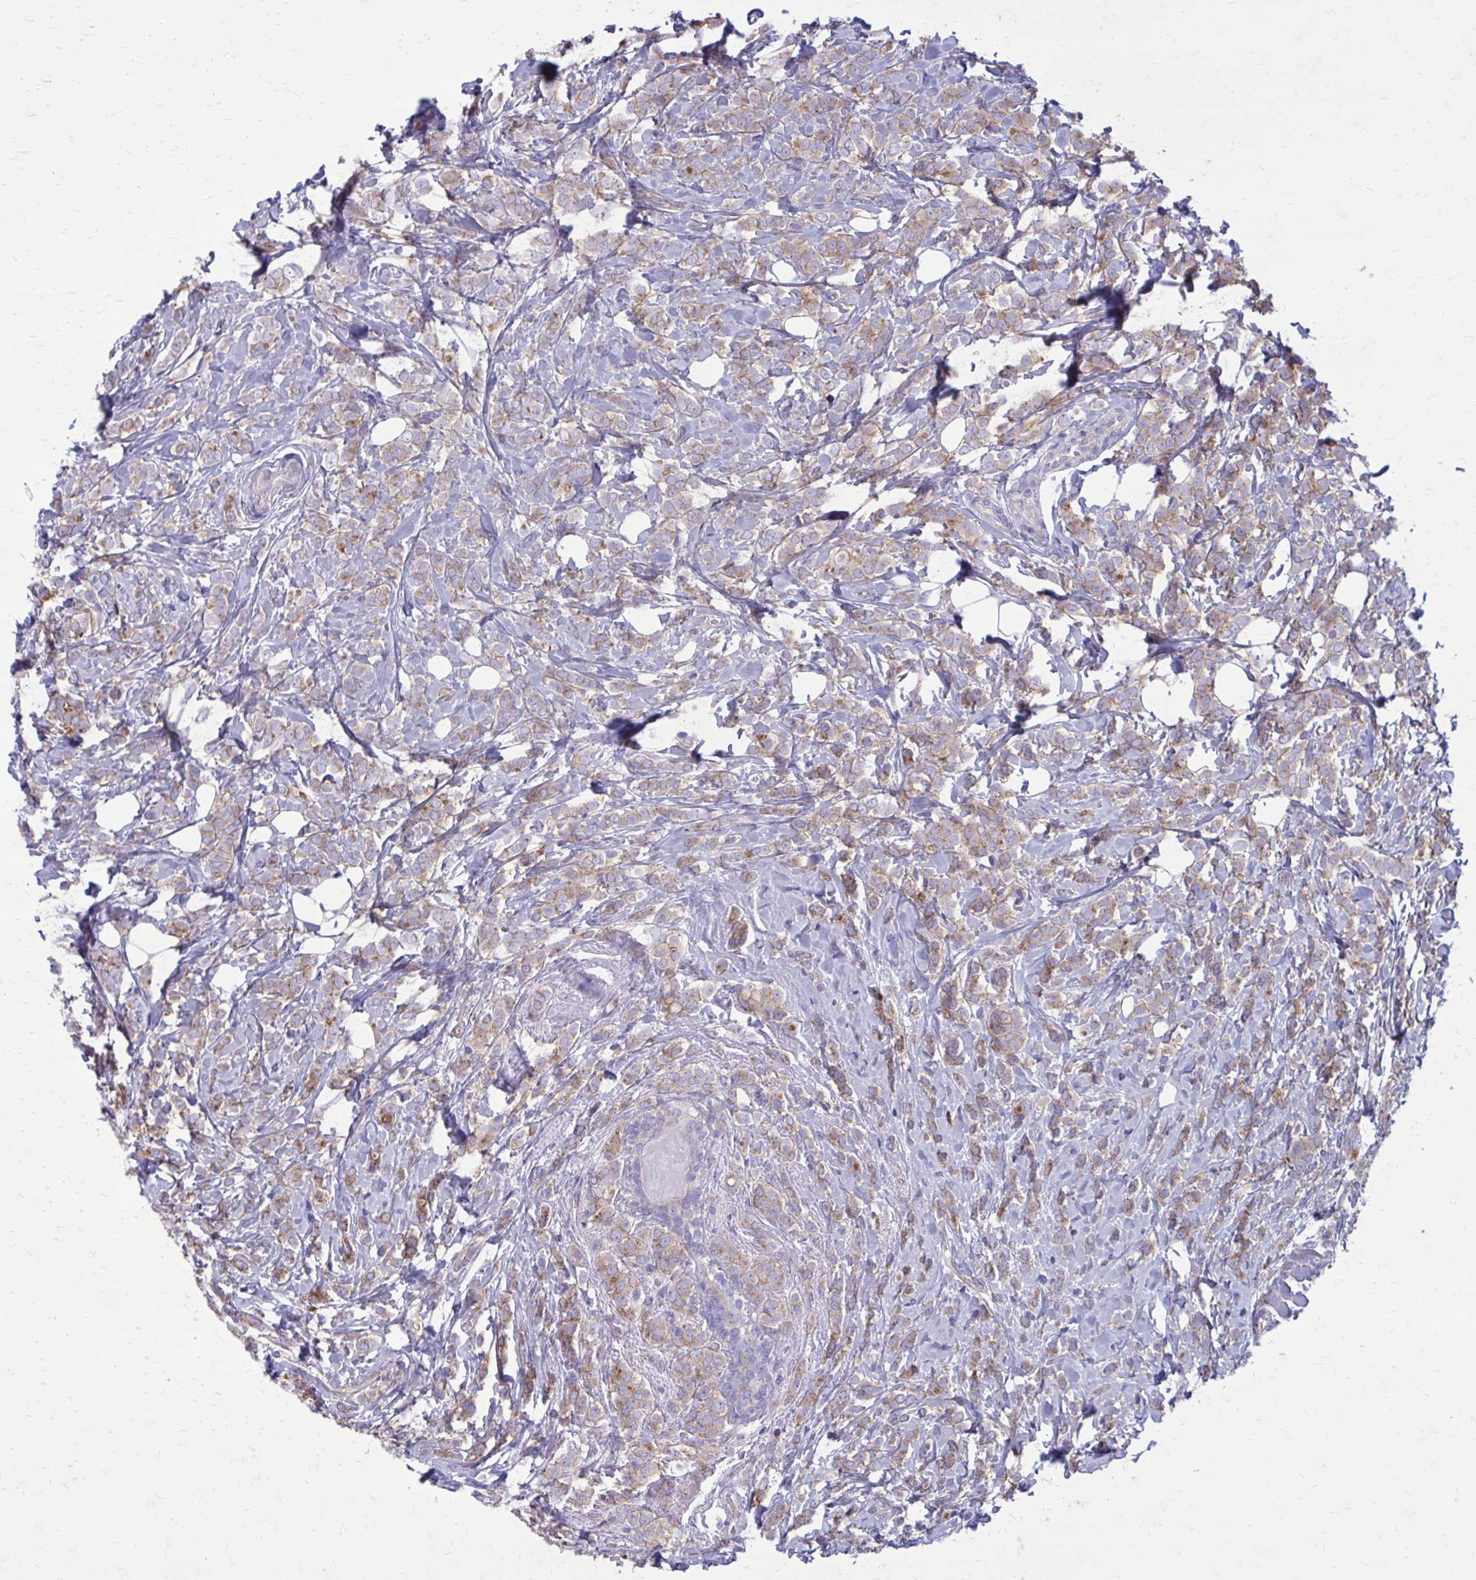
{"staining": {"intensity": "negative", "quantity": "none", "location": "none"}, "tissue": "breast cancer", "cell_type": "Tumor cells", "image_type": "cancer", "snomed": [{"axis": "morphology", "description": "Lobular carcinoma"}, {"axis": "topography", "description": "Breast"}], "caption": "A high-resolution micrograph shows immunohistochemistry (IHC) staining of breast lobular carcinoma, which shows no significant expression in tumor cells.", "gene": "CLTA", "patient": {"sex": "female", "age": 49}}